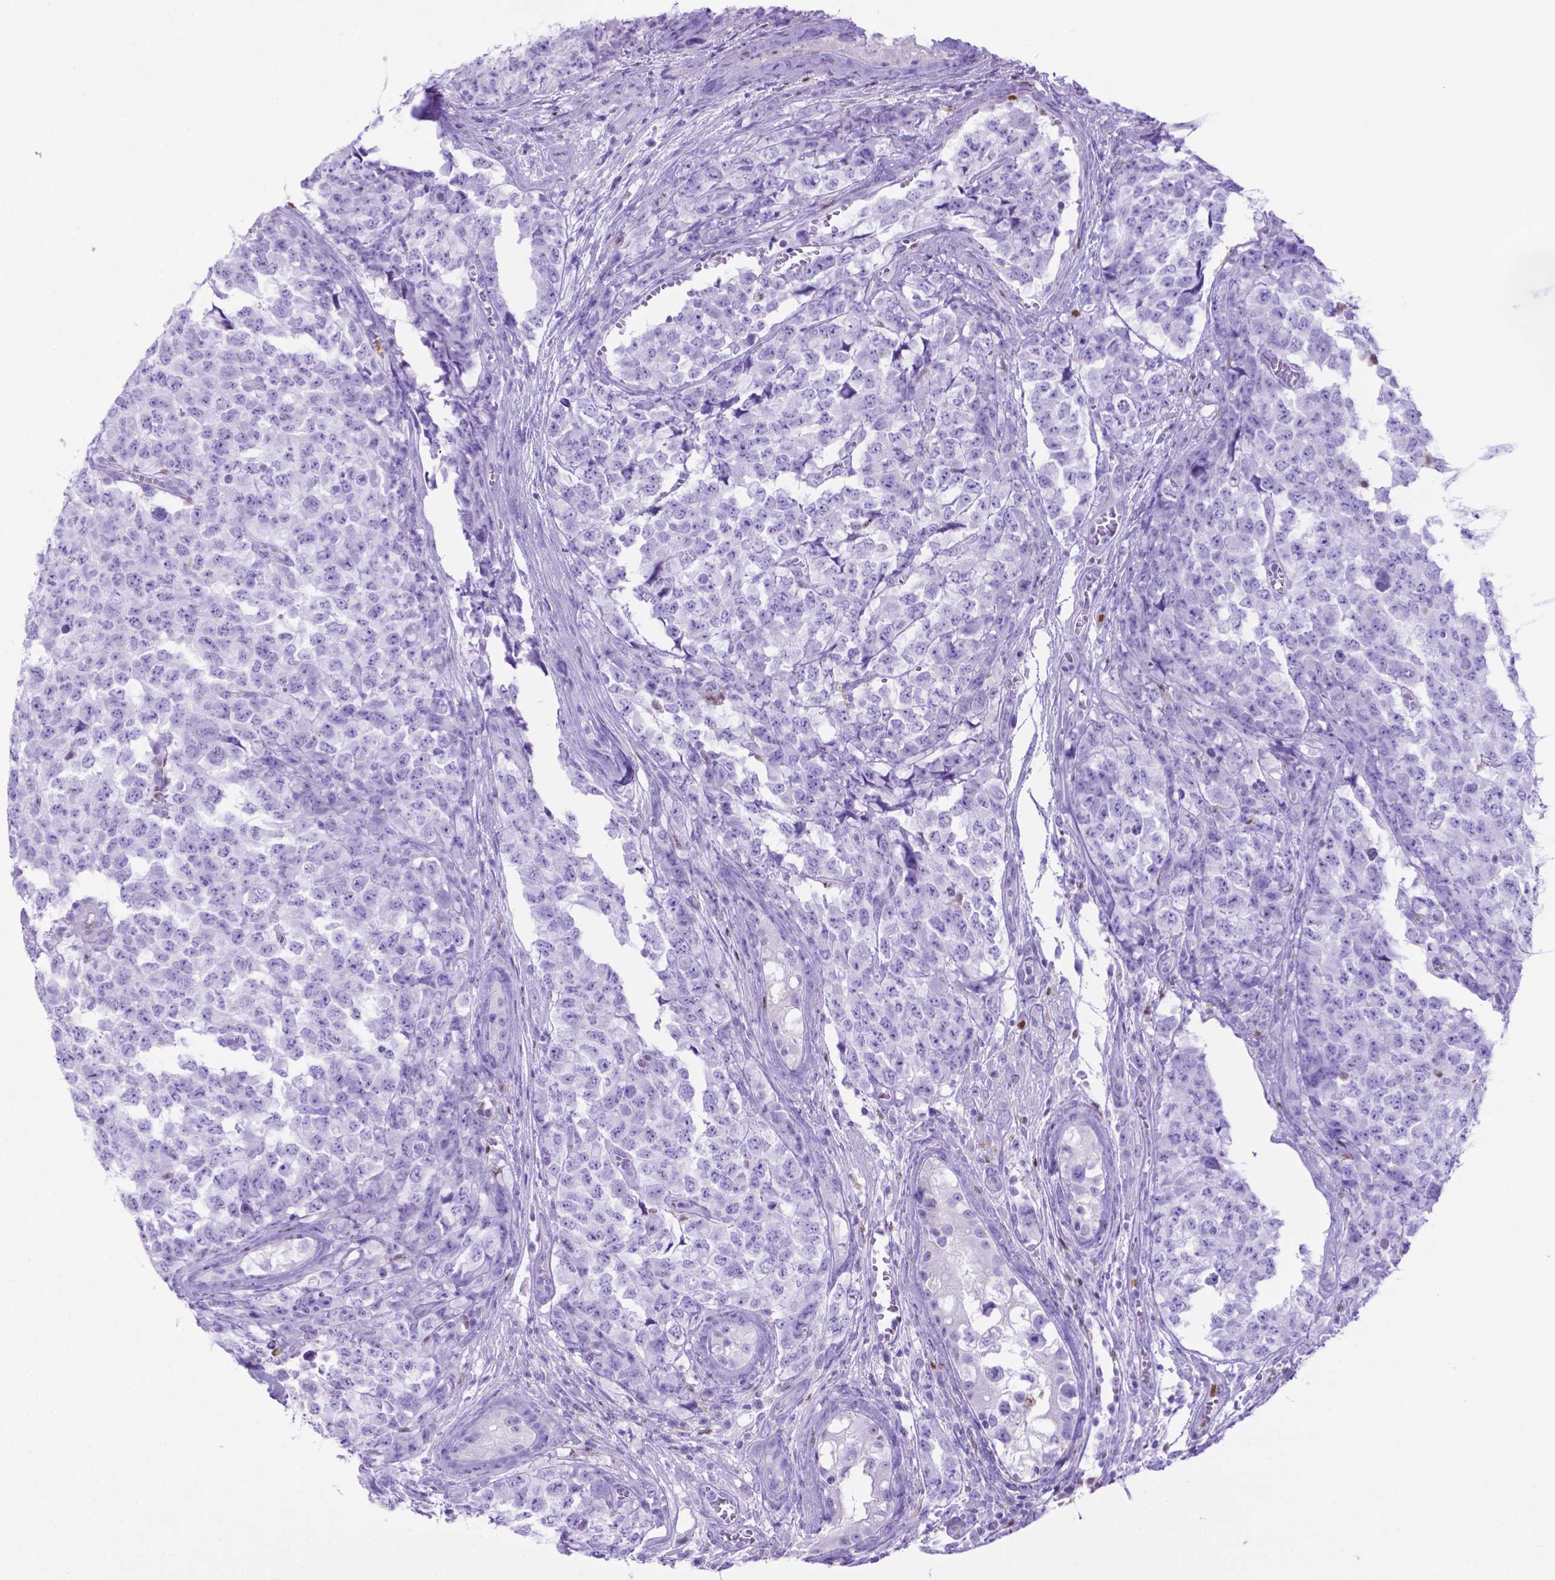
{"staining": {"intensity": "negative", "quantity": "none", "location": "none"}, "tissue": "testis cancer", "cell_type": "Tumor cells", "image_type": "cancer", "snomed": [{"axis": "morphology", "description": "Carcinoma, Embryonal, NOS"}, {"axis": "topography", "description": "Testis"}], "caption": "DAB immunohistochemical staining of human testis cancer reveals no significant expression in tumor cells.", "gene": "LZTR1", "patient": {"sex": "male", "age": 23}}